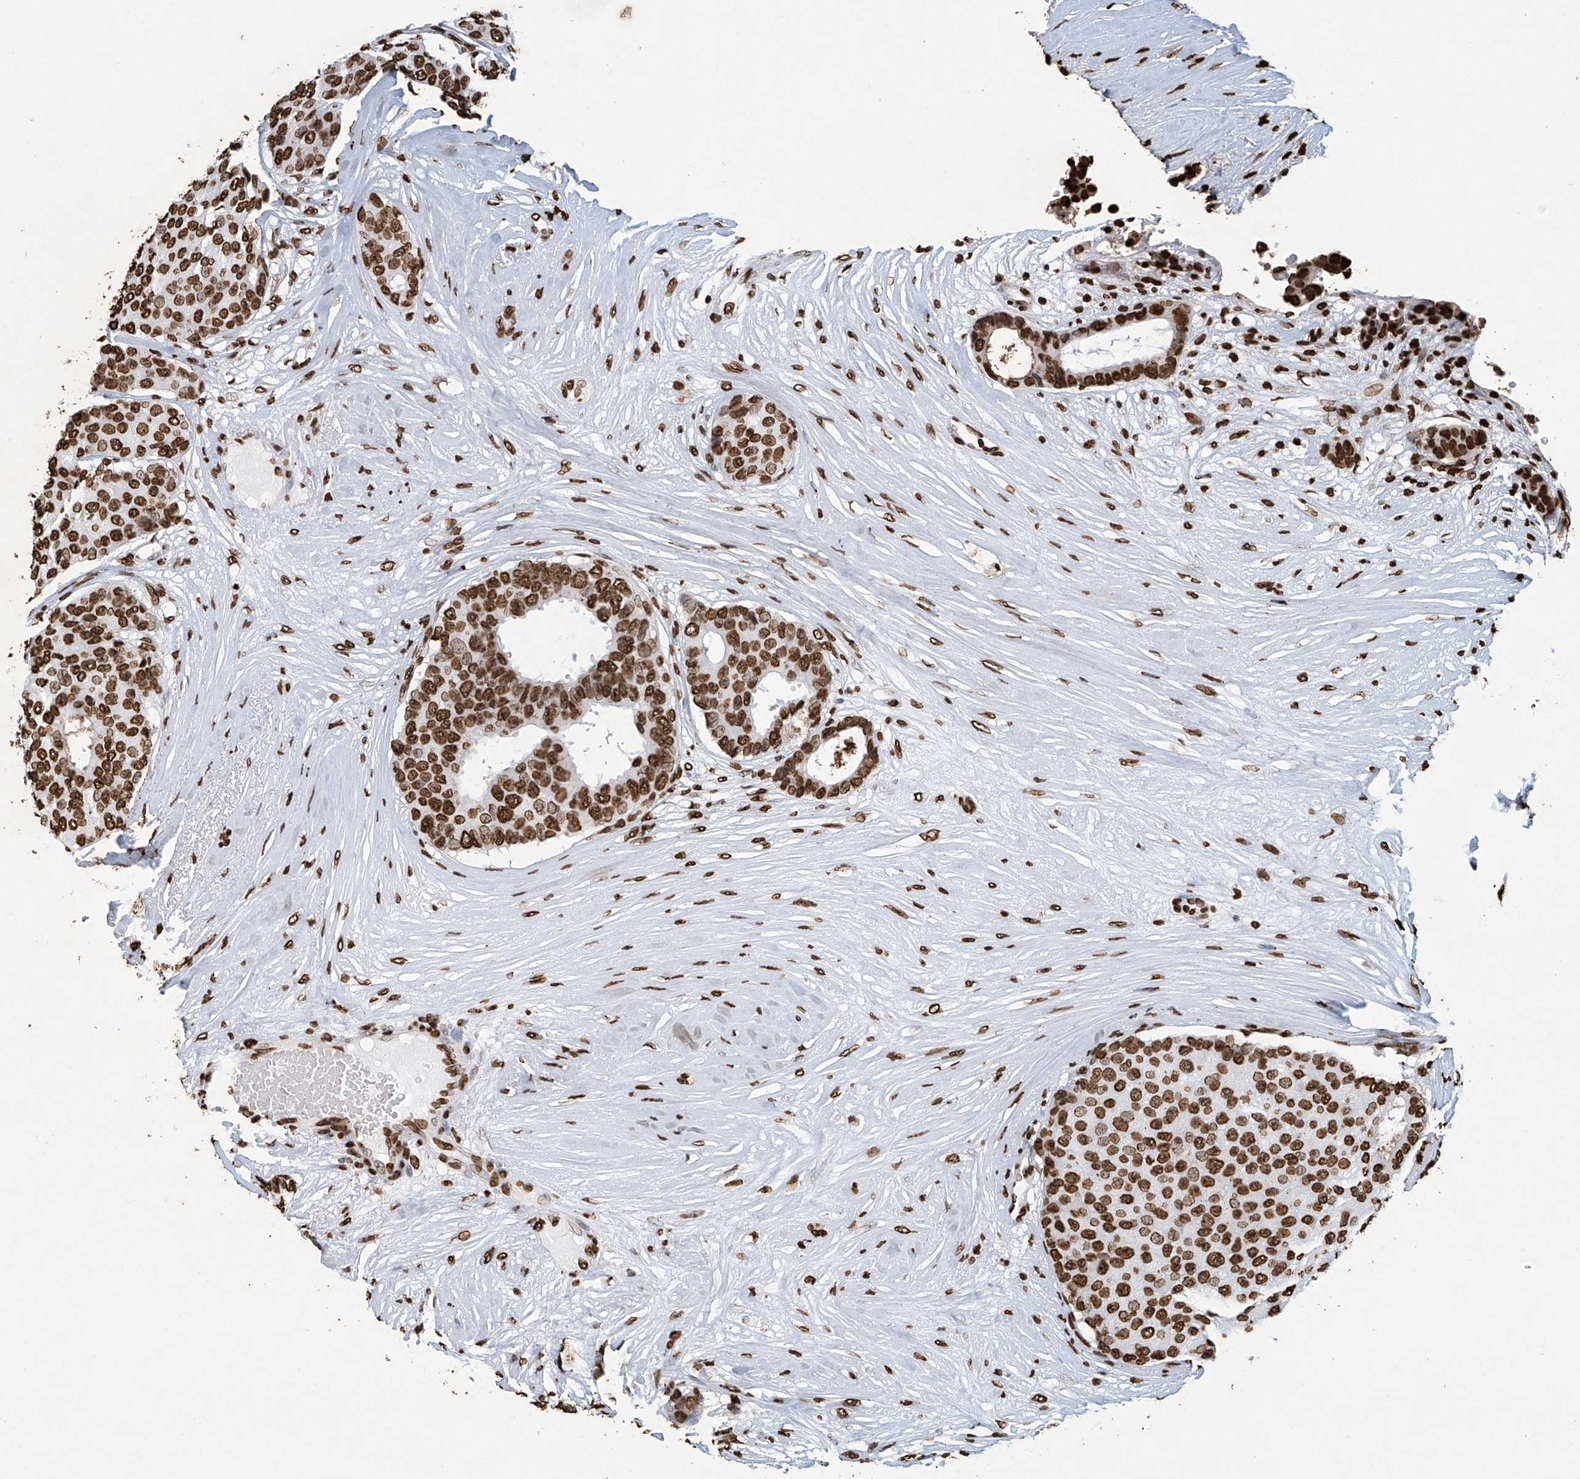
{"staining": {"intensity": "strong", "quantity": ">75%", "location": "nuclear"}, "tissue": "breast cancer", "cell_type": "Tumor cells", "image_type": "cancer", "snomed": [{"axis": "morphology", "description": "Duct carcinoma"}, {"axis": "topography", "description": "Breast"}], "caption": "This micrograph exhibits breast cancer stained with IHC to label a protein in brown. The nuclear of tumor cells show strong positivity for the protein. Nuclei are counter-stained blue.", "gene": "H3-3A", "patient": {"sex": "female", "age": 75}}